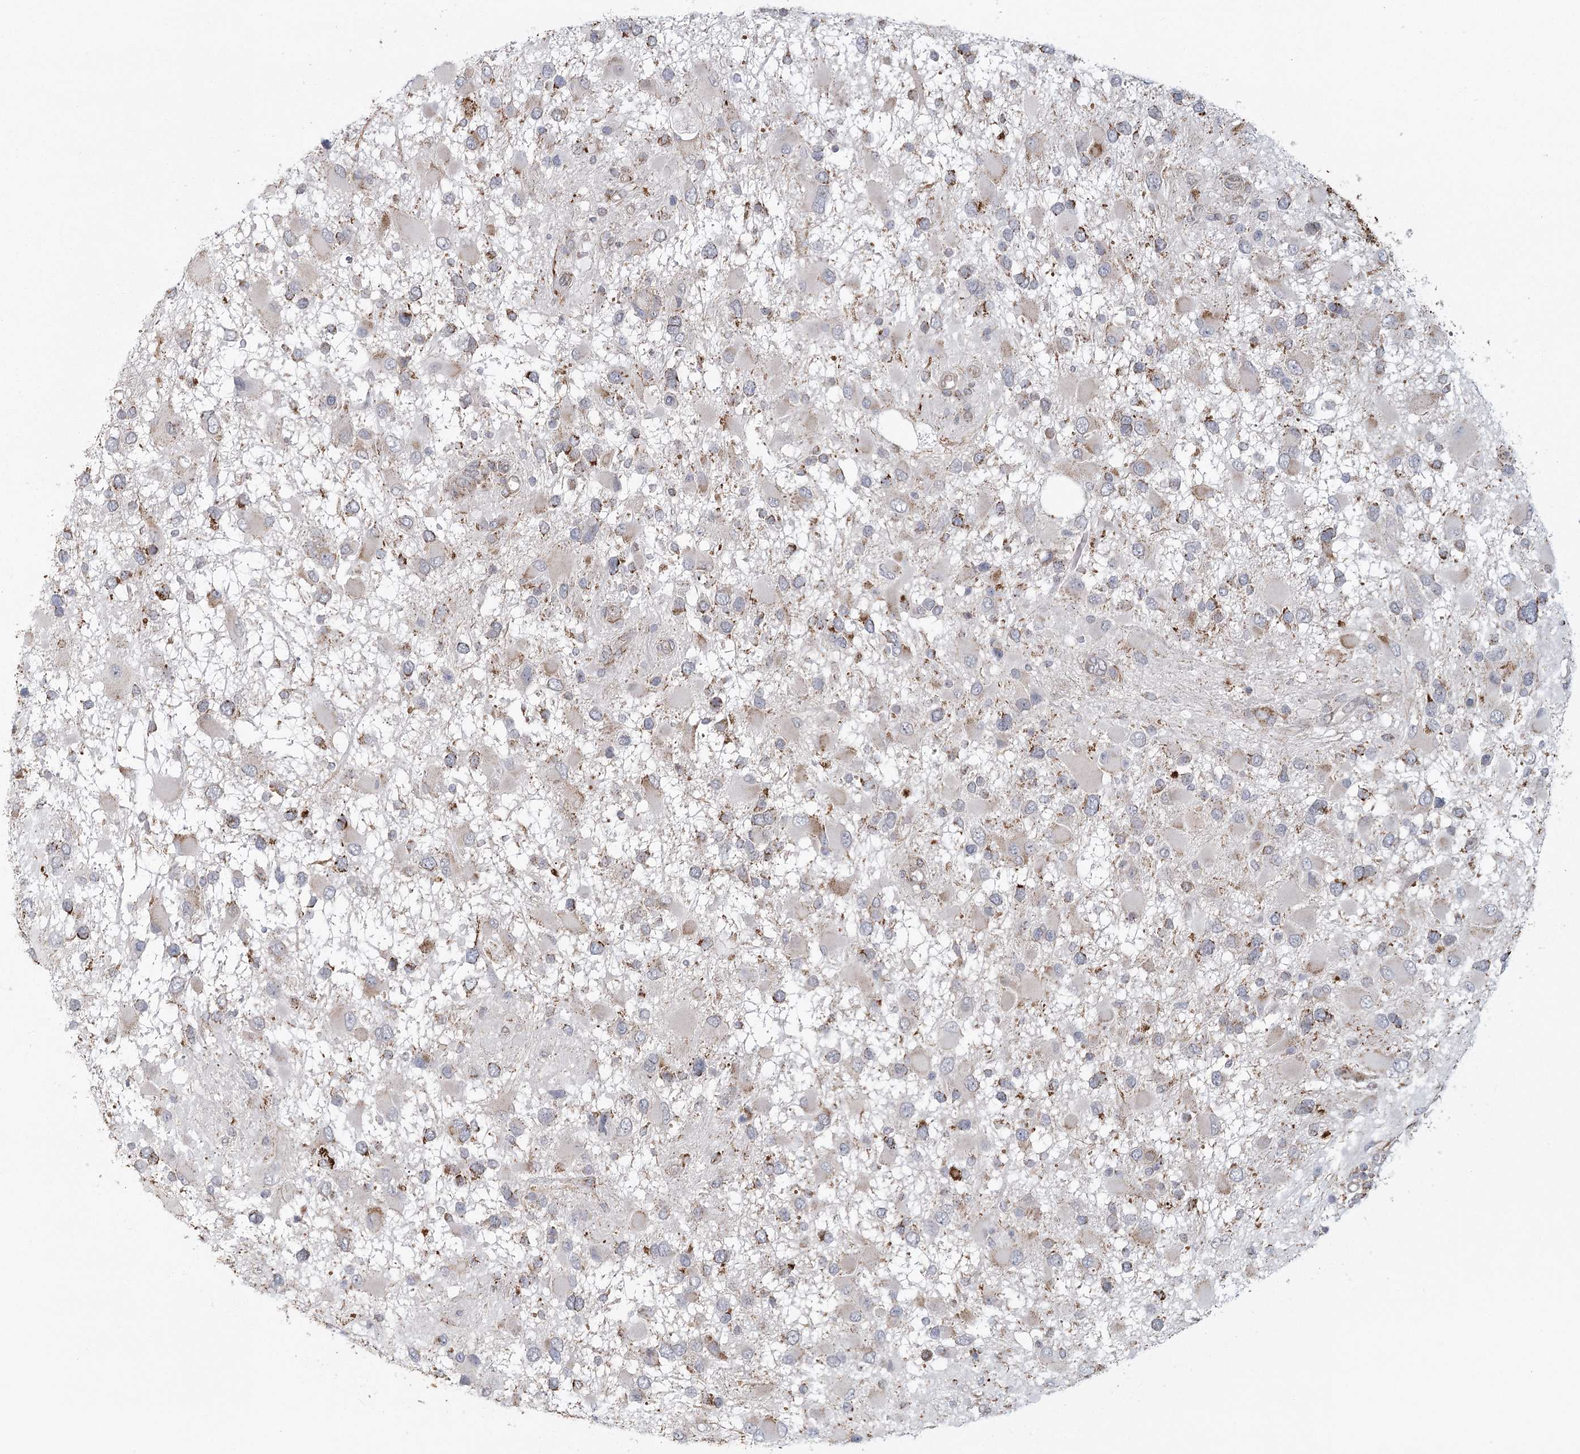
{"staining": {"intensity": "moderate", "quantity": "<25%", "location": "cytoplasmic/membranous"}, "tissue": "glioma", "cell_type": "Tumor cells", "image_type": "cancer", "snomed": [{"axis": "morphology", "description": "Glioma, malignant, High grade"}, {"axis": "topography", "description": "Brain"}], "caption": "Malignant high-grade glioma stained with a protein marker displays moderate staining in tumor cells.", "gene": "LACTB", "patient": {"sex": "male", "age": 53}}